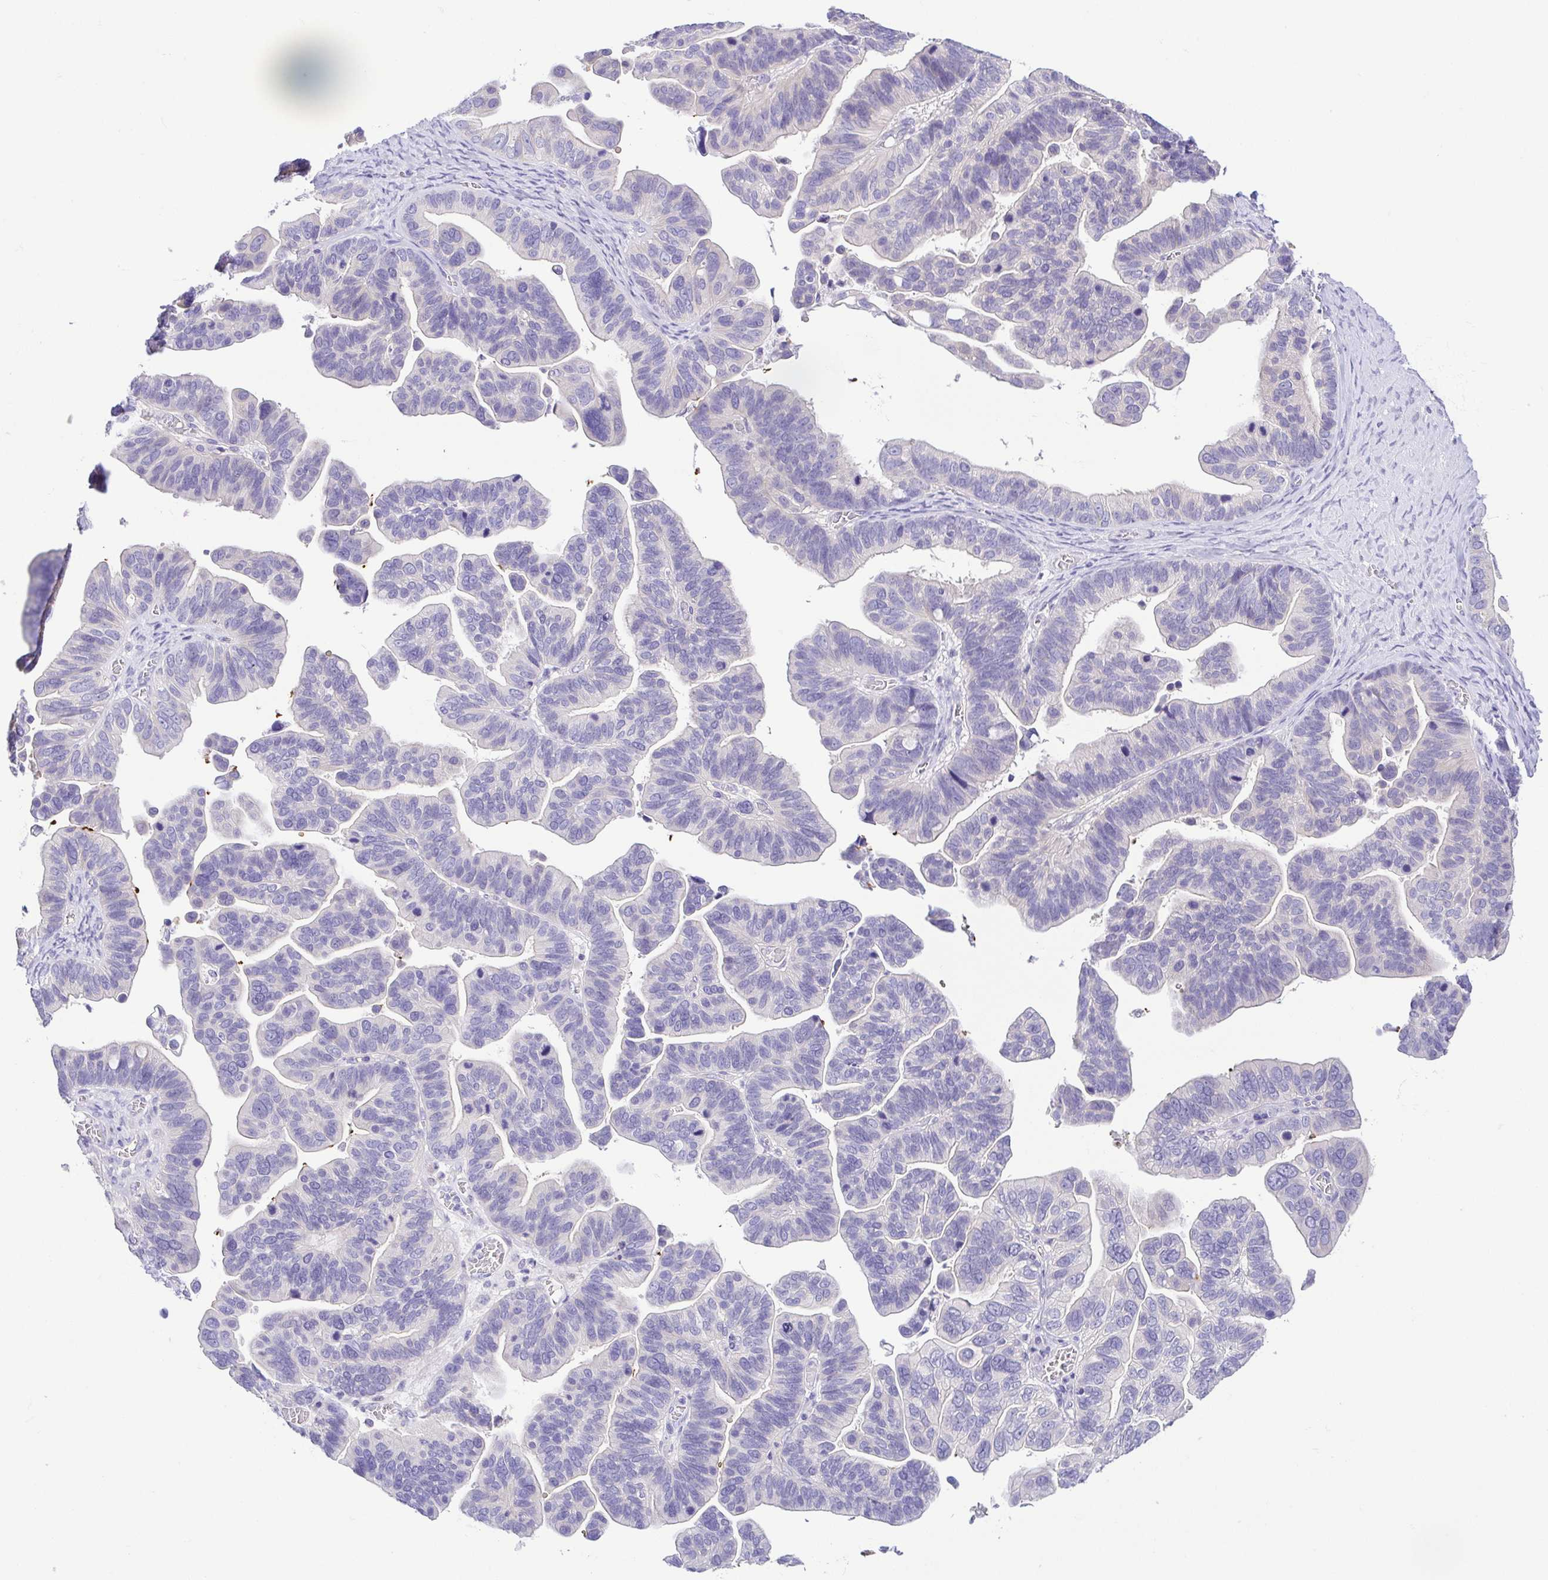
{"staining": {"intensity": "negative", "quantity": "none", "location": "none"}, "tissue": "ovarian cancer", "cell_type": "Tumor cells", "image_type": "cancer", "snomed": [{"axis": "morphology", "description": "Cystadenocarcinoma, serous, NOS"}, {"axis": "topography", "description": "Ovary"}], "caption": "An immunohistochemistry (IHC) image of serous cystadenocarcinoma (ovarian) is shown. There is no staining in tumor cells of serous cystadenocarcinoma (ovarian).", "gene": "EPB42", "patient": {"sex": "female", "age": 56}}